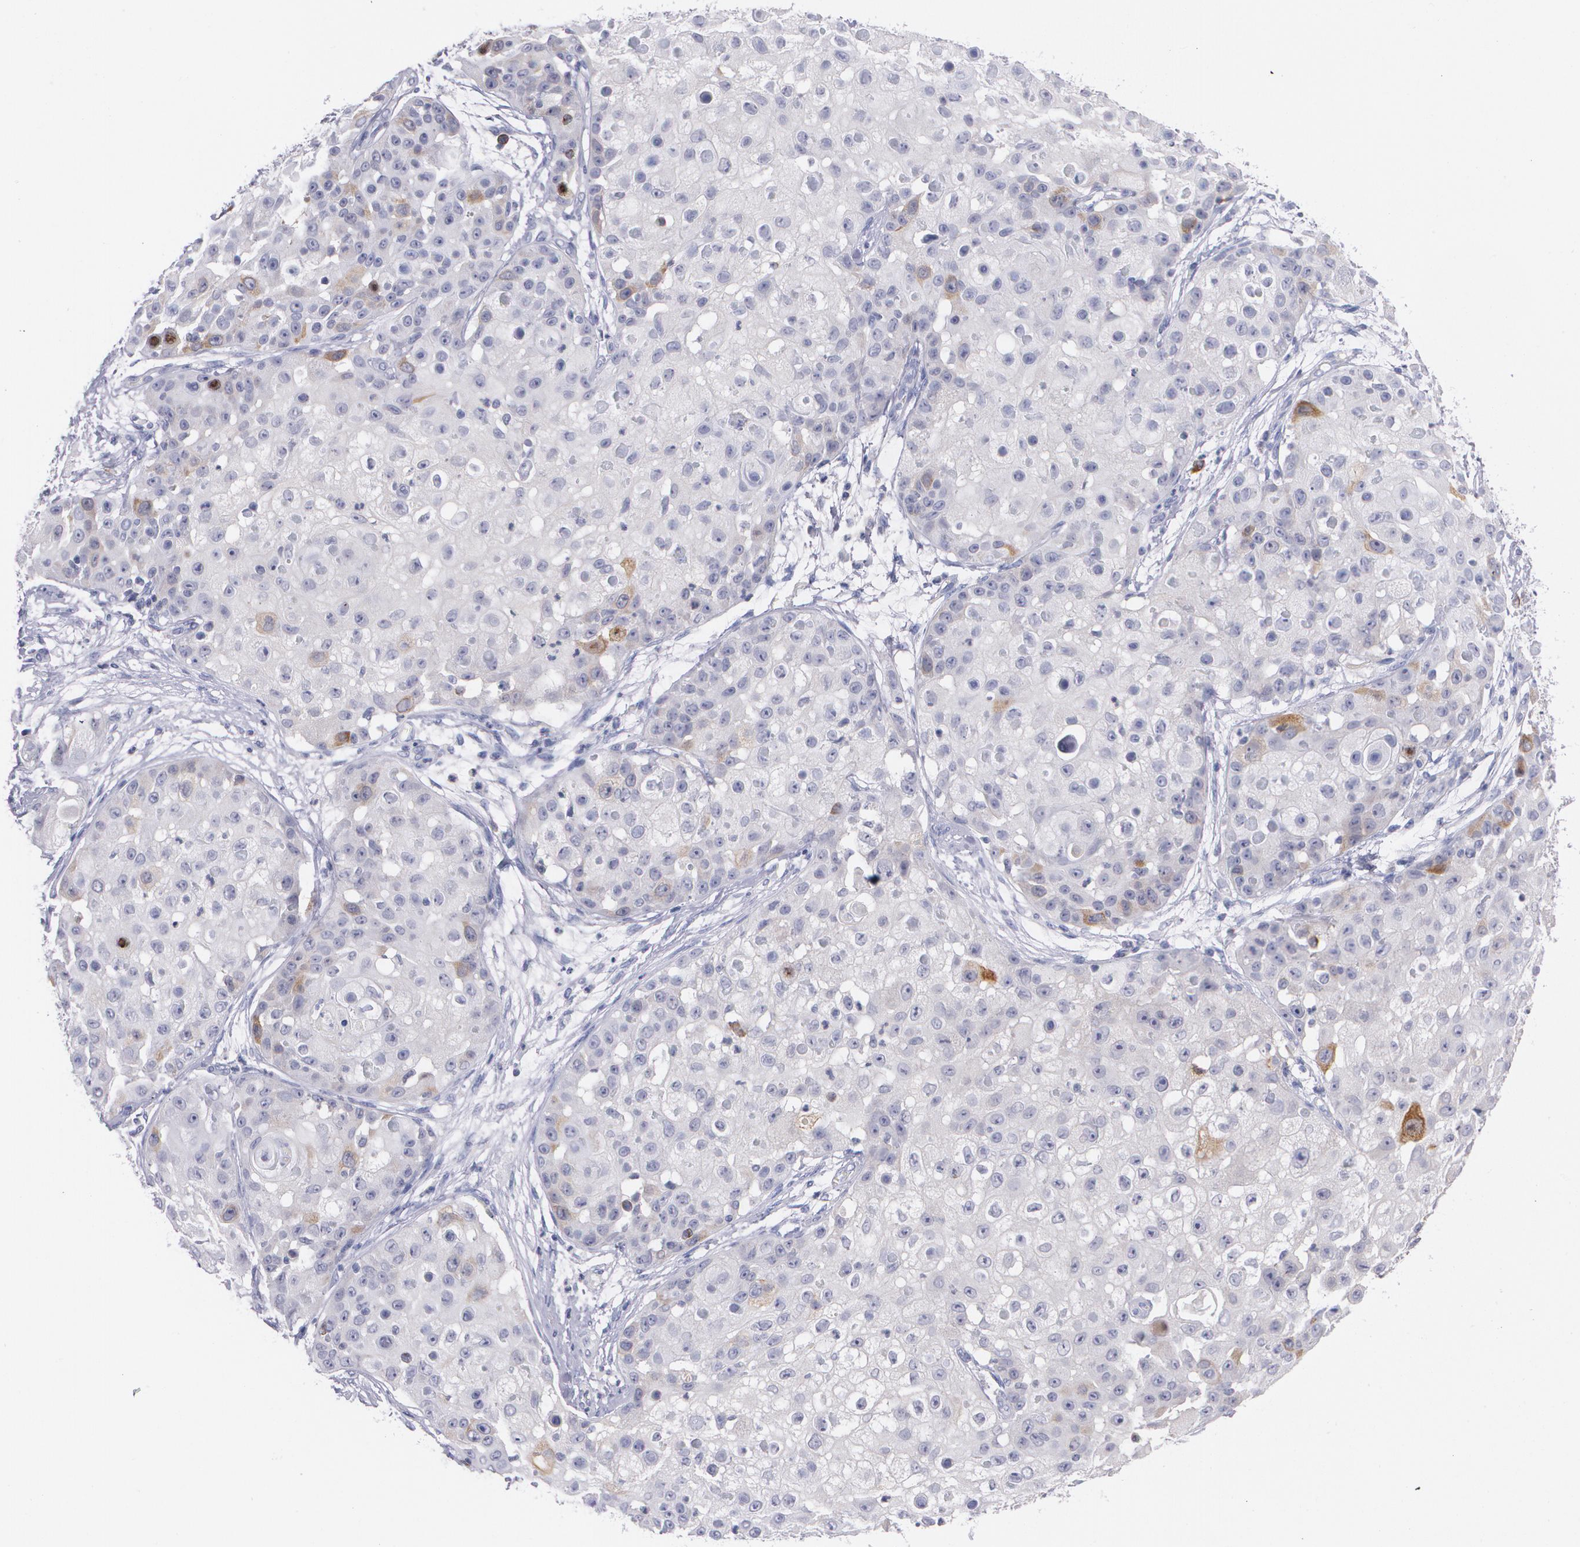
{"staining": {"intensity": "moderate", "quantity": "<25%", "location": "cytoplasmic/membranous"}, "tissue": "skin cancer", "cell_type": "Tumor cells", "image_type": "cancer", "snomed": [{"axis": "morphology", "description": "Squamous cell carcinoma, NOS"}, {"axis": "topography", "description": "Skin"}], "caption": "Protein positivity by immunohistochemistry (IHC) demonstrates moderate cytoplasmic/membranous expression in about <25% of tumor cells in skin squamous cell carcinoma. Using DAB (brown) and hematoxylin (blue) stains, captured at high magnification using brightfield microscopy.", "gene": "HMMR", "patient": {"sex": "female", "age": 57}}